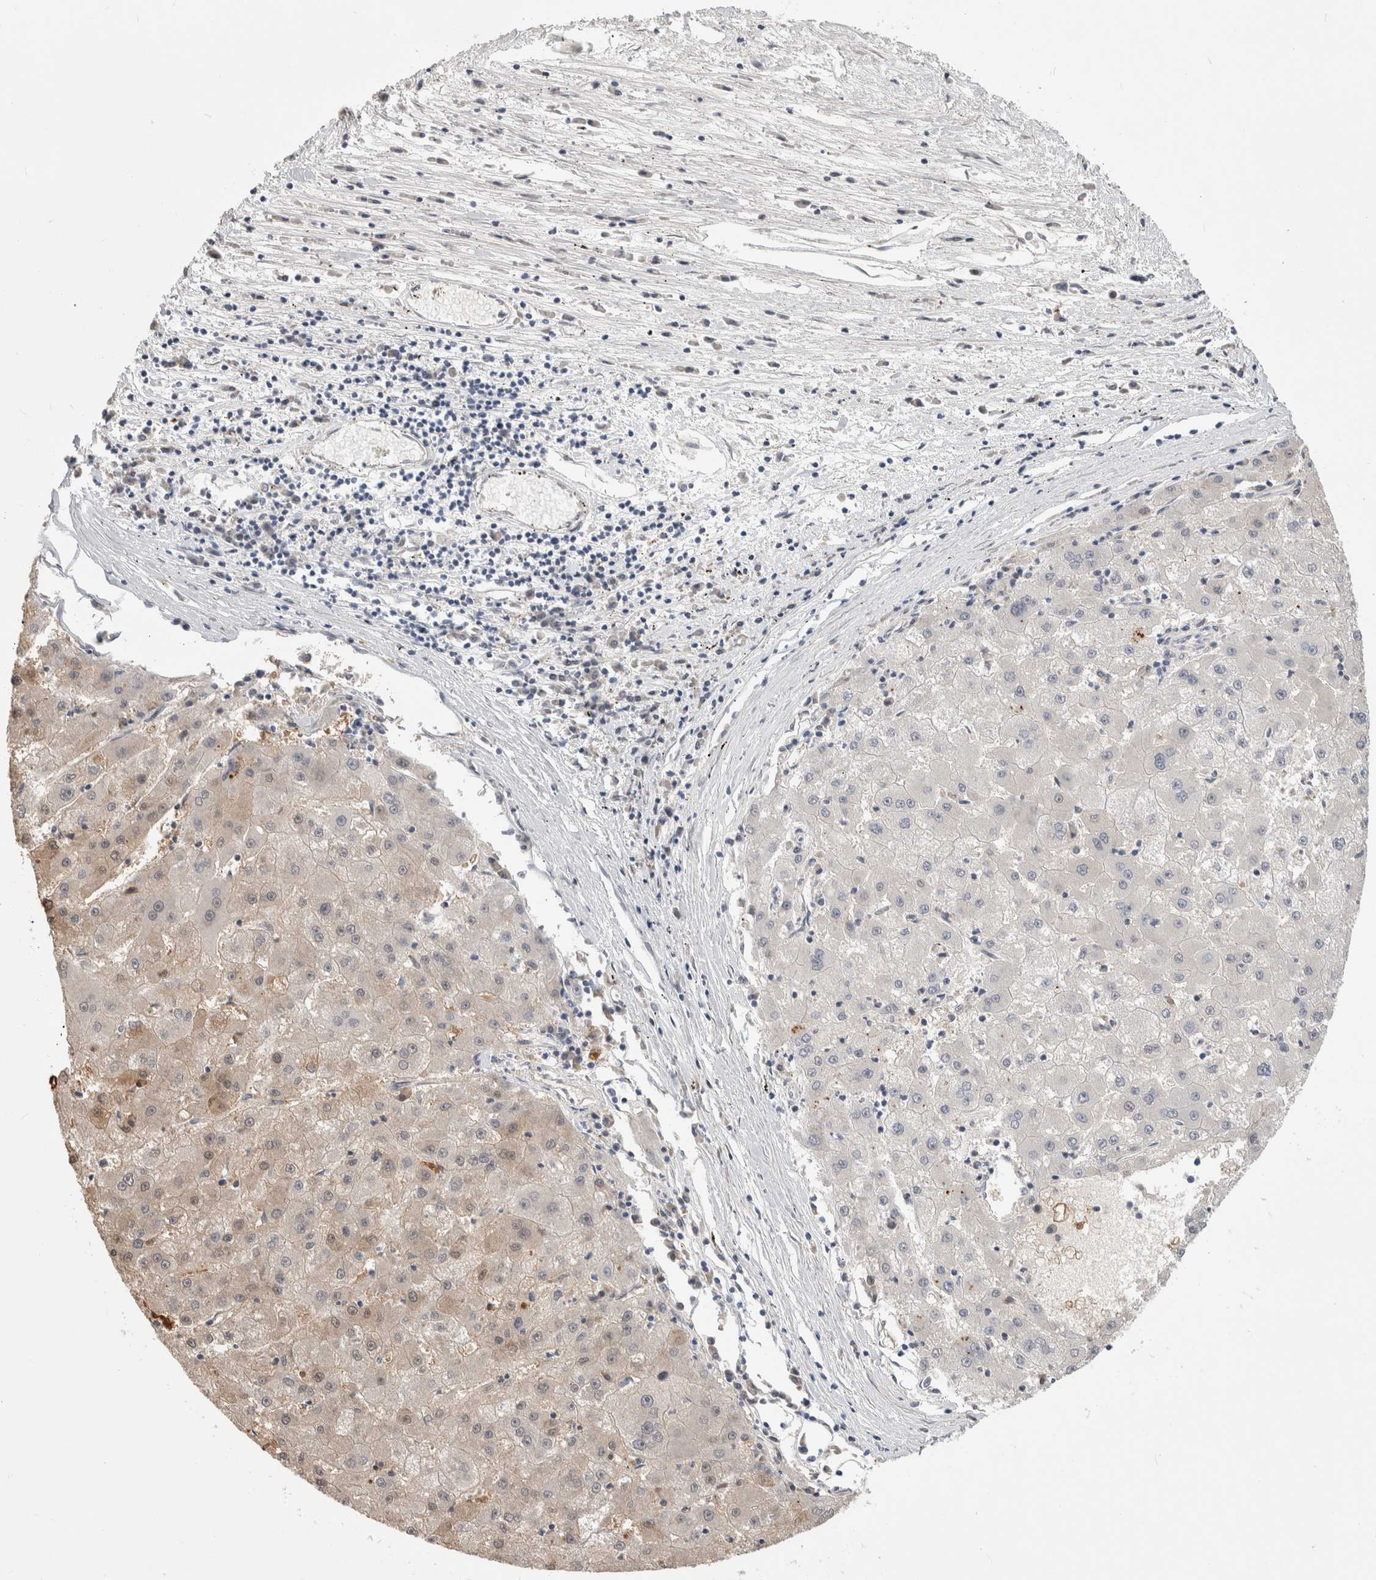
{"staining": {"intensity": "weak", "quantity": "25%-75%", "location": "cytoplasmic/membranous"}, "tissue": "liver cancer", "cell_type": "Tumor cells", "image_type": "cancer", "snomed": [{"axis": "morphology", "description": "Carcinoma, Hepatocellular, NOS"}, {"axis": "topography", "description": "Liver"}], "caption": "Tumor cells demonstrate low levels of weak cytoplasmic/membranous expression in approximately 25%-75% of cells in human liver hepatocellular carcinoma. Using DAB (3,3'-diaminobenzidine) (brown) and hematoxylin (blue) stains, captured at high magnification using brightfield microscopy.", "gene": "ZNF862", "patient": {"sex": "male", "age": 72}}